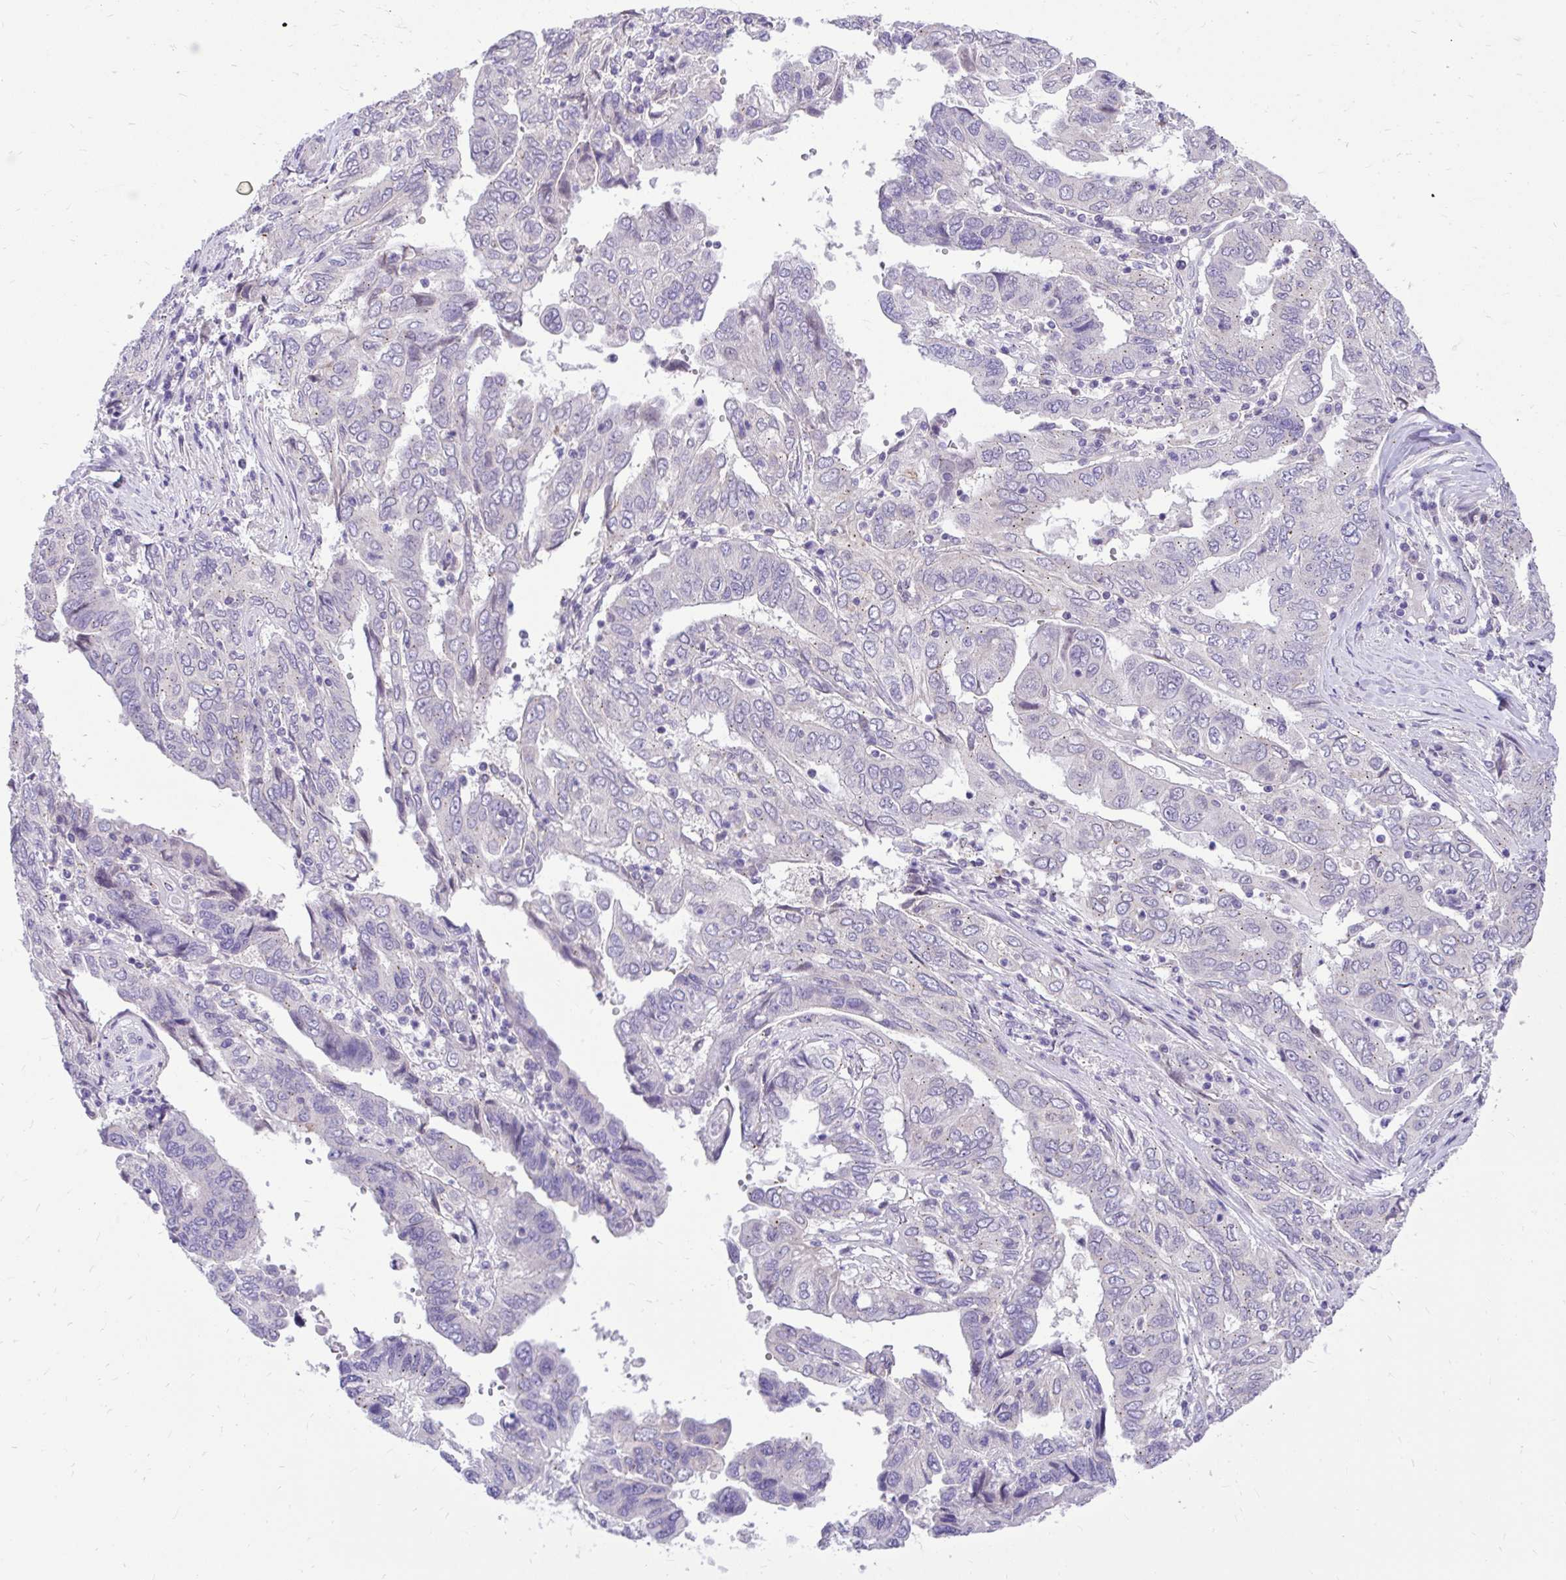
{"staining": {"intensity": "weak", "quantity": "<25%", "location": "cytoplasmic/membranous"}, "tissue": "ovarian cancer", "cell_type": "Tumor cells", "image_type": "cancer", "snomed": [{"axis": "morphology", "description": "Cystadenocarcinoma, serous, NOS"}, {"axis": "topography", "description": "Ovary"}], "caption": "Tumor cells show no significant positivity in ovarian cancer. Brightfield microscopy of immunohistochemistry stained with DAB (3,3'-diaminobenzidine) (brown) and hematoxylin (blue), captured at high magnification.", "gene": "CEACAM18", "patient": {"sex": "female", "age": 79}}